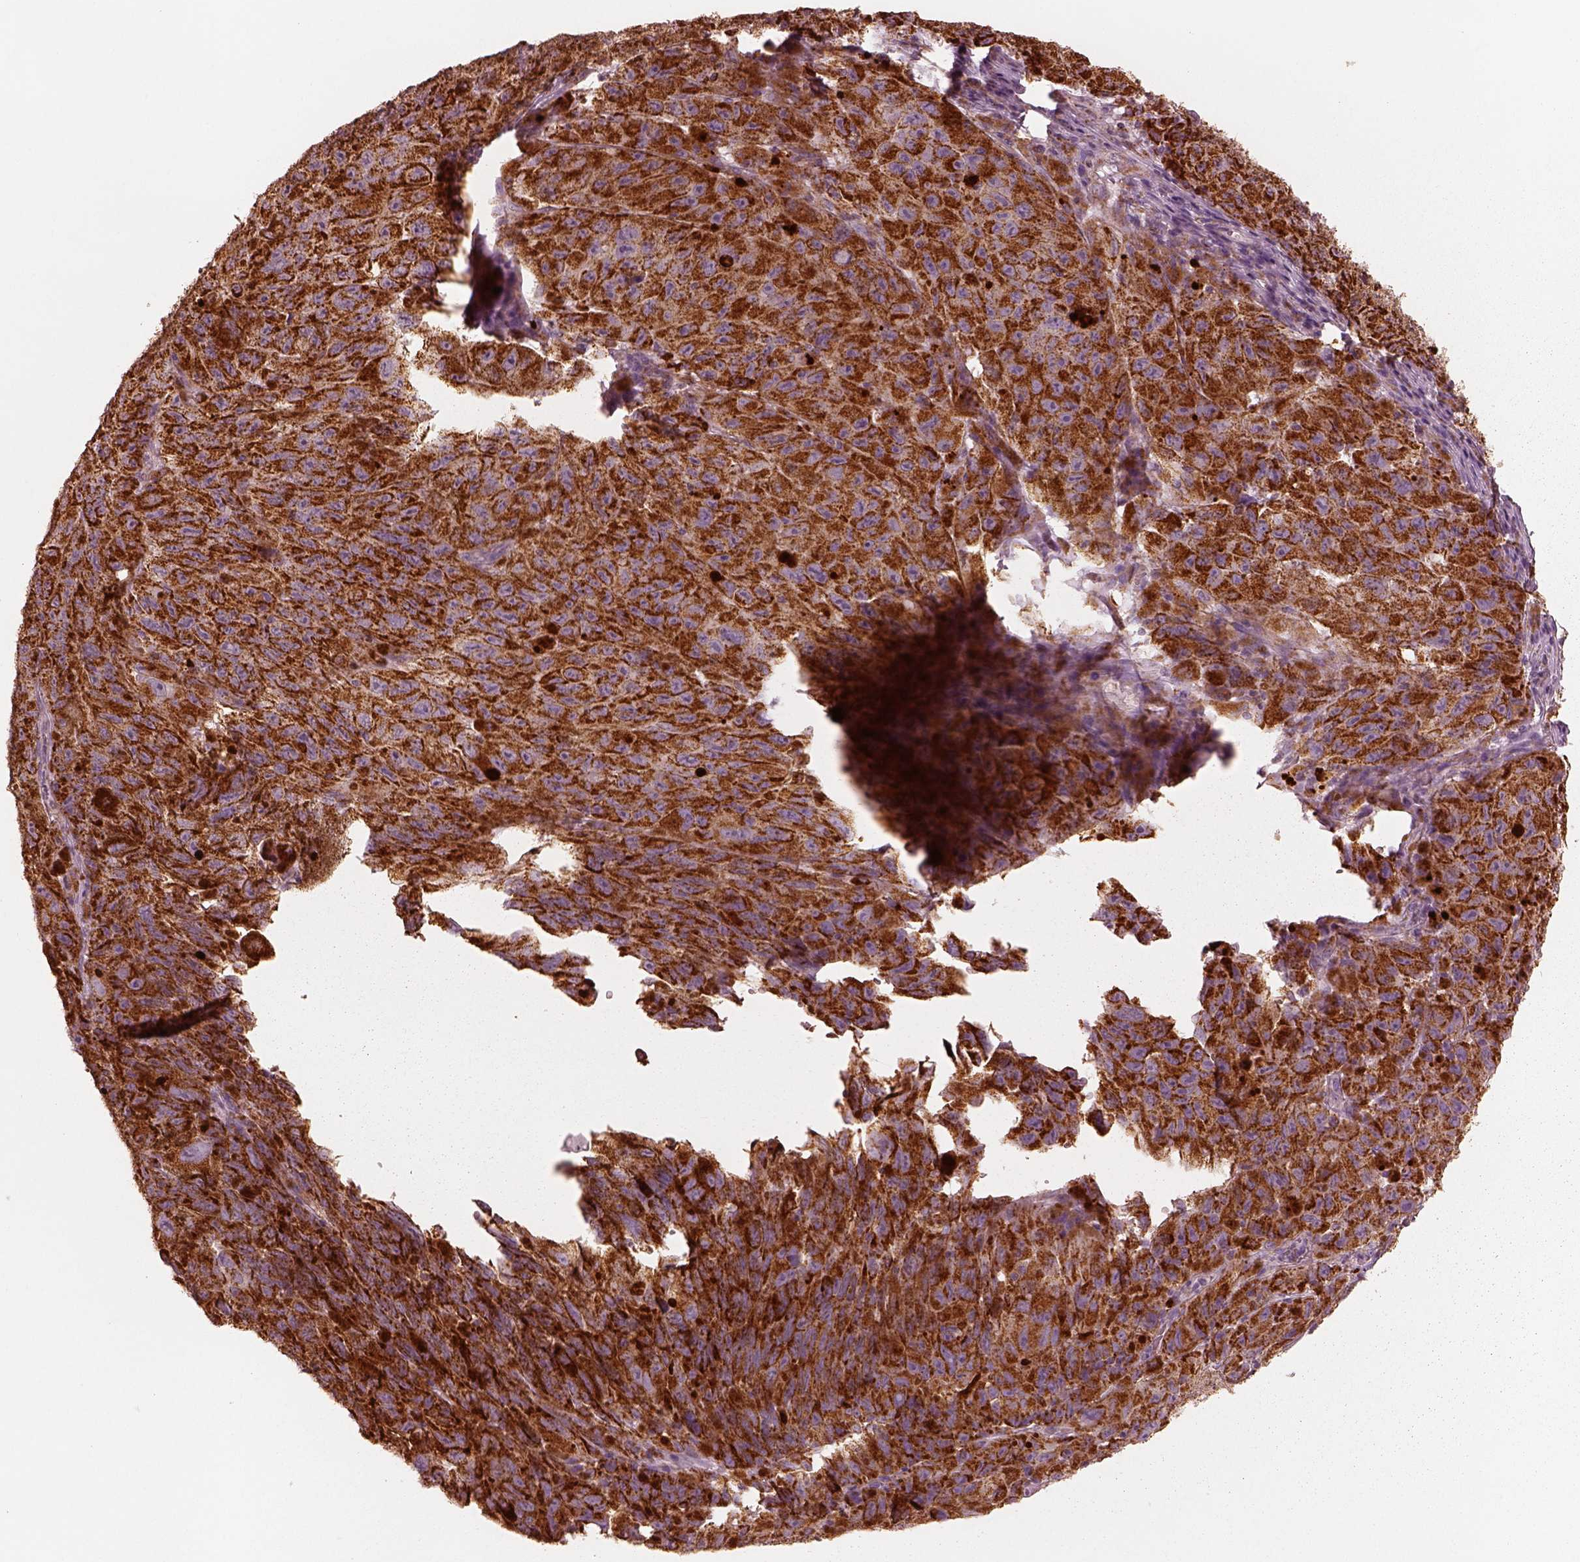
{"staining": {"intensity": "strong", "quantity": ">75%", "location": "cytoplasmic/membranous"}, "tissue": "melanoma", "cell_type": "Tumor cells", "image_type": "cancer", "snomed": [{"axis": "morphology", "description": "Malignant melanoma, NOS"}, {"axis": "topography", "description": "Vulva, labia, clitoris and Bartholin´s gland, NO"}], "caption": "Human malignant melanoma stained for a protein (brown) exhibits strong cytoplasmic/membranous positive staining in approximately >75% of tumor cells.", "gene": "ENTPD6", "patient": {"sex": "female", "age": 75}}